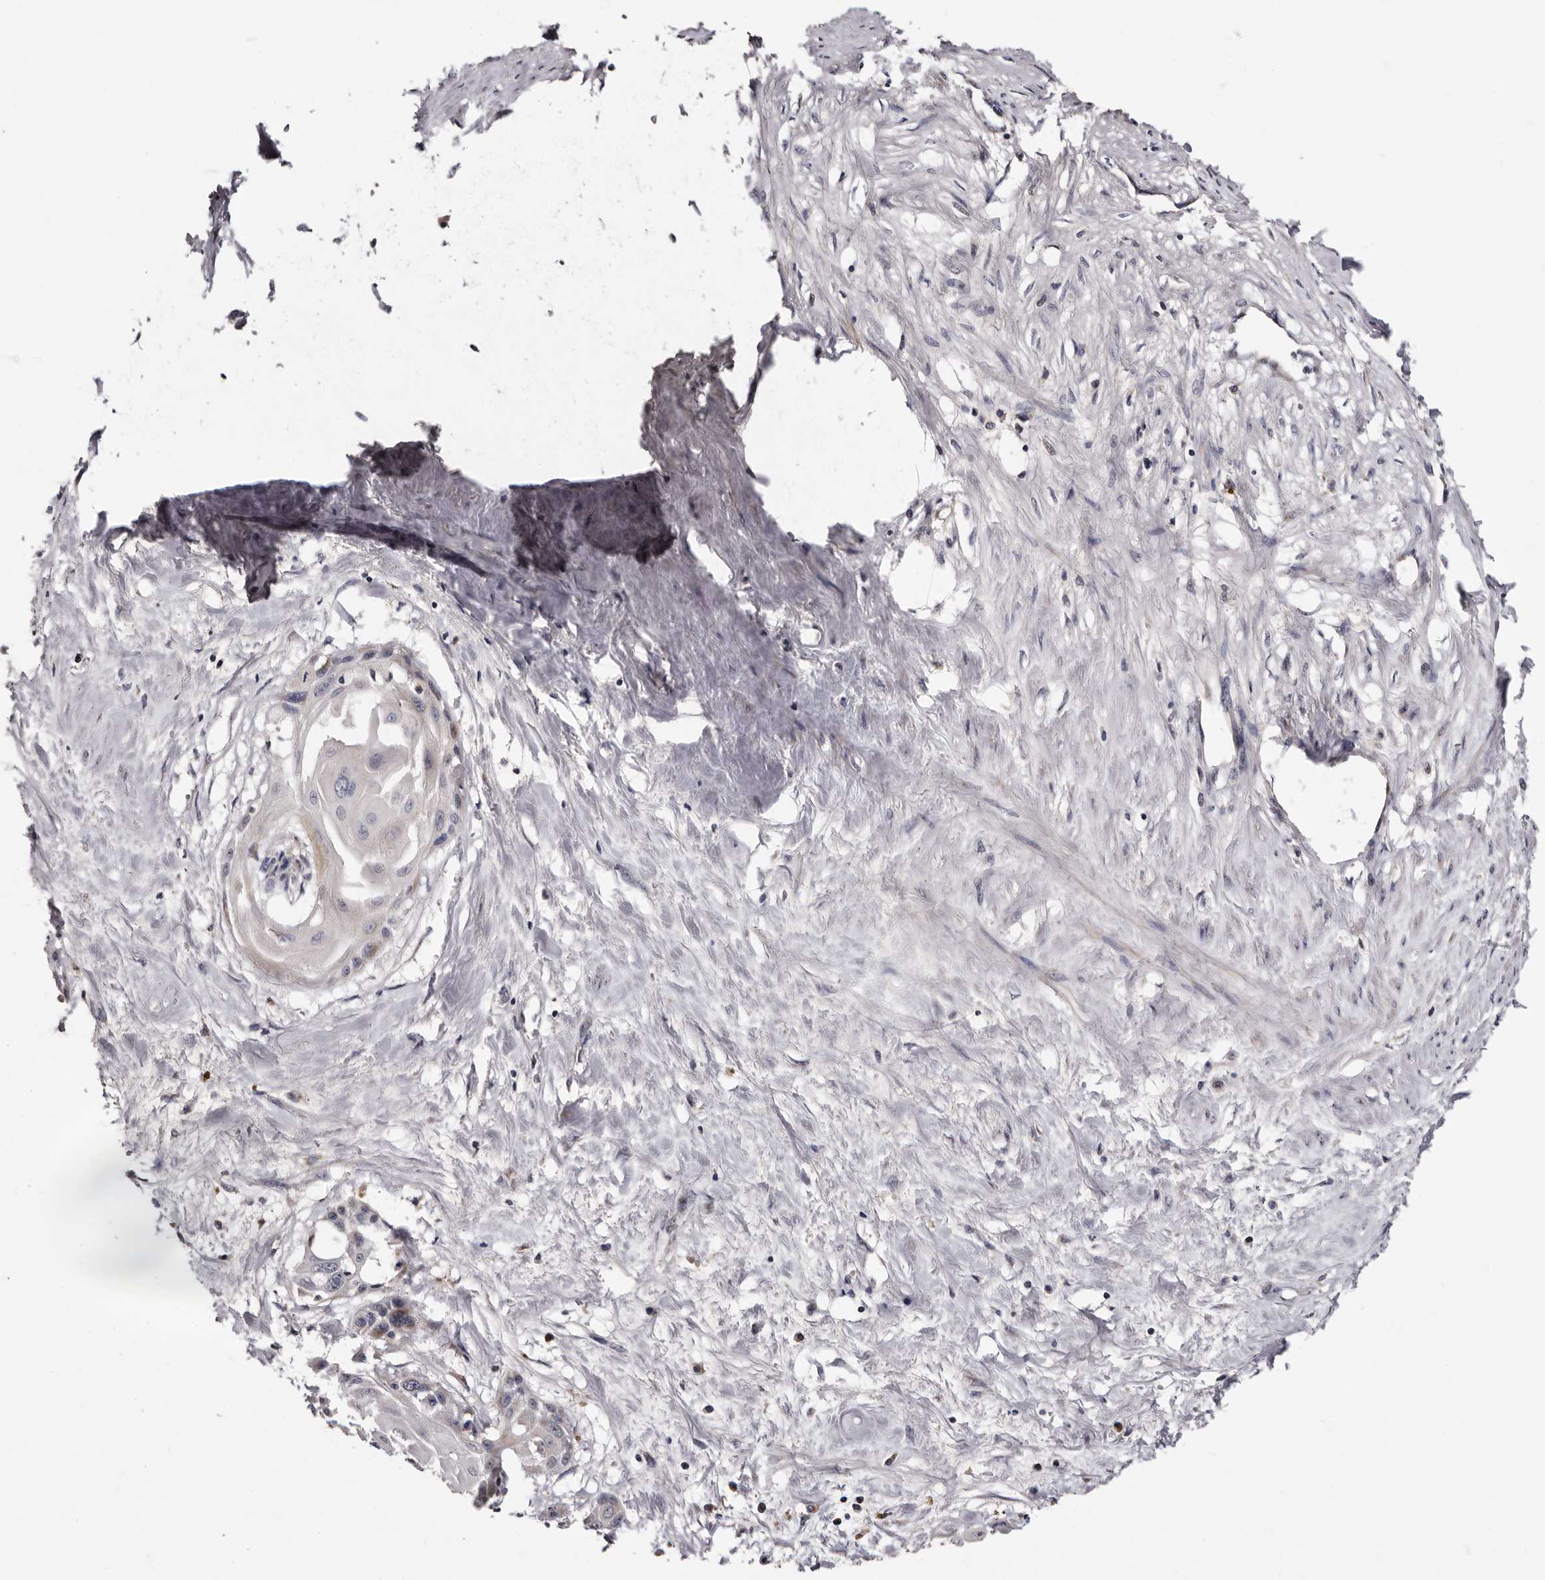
{"staining": {"intensity": "negative", "quantity": "none", "location": "none"}, "tissue": "cervical cancer", "cell_type": "Tumor cells", "image_type": "cancer", "snomed": [{"axis": "morphology", "description": "Squamous cell carcinoma, NOS"}, {"axis": "topography", "description": "Cervix"}], "caption": "High magnification brightfield microscopy of cervical cancer stained with DAB (brown) and counterstained with hematoxylin (blue): tumor cells show no significant positivity.", "gene": "TAF4B", "patient": {"sex": "female", "age": 57}}